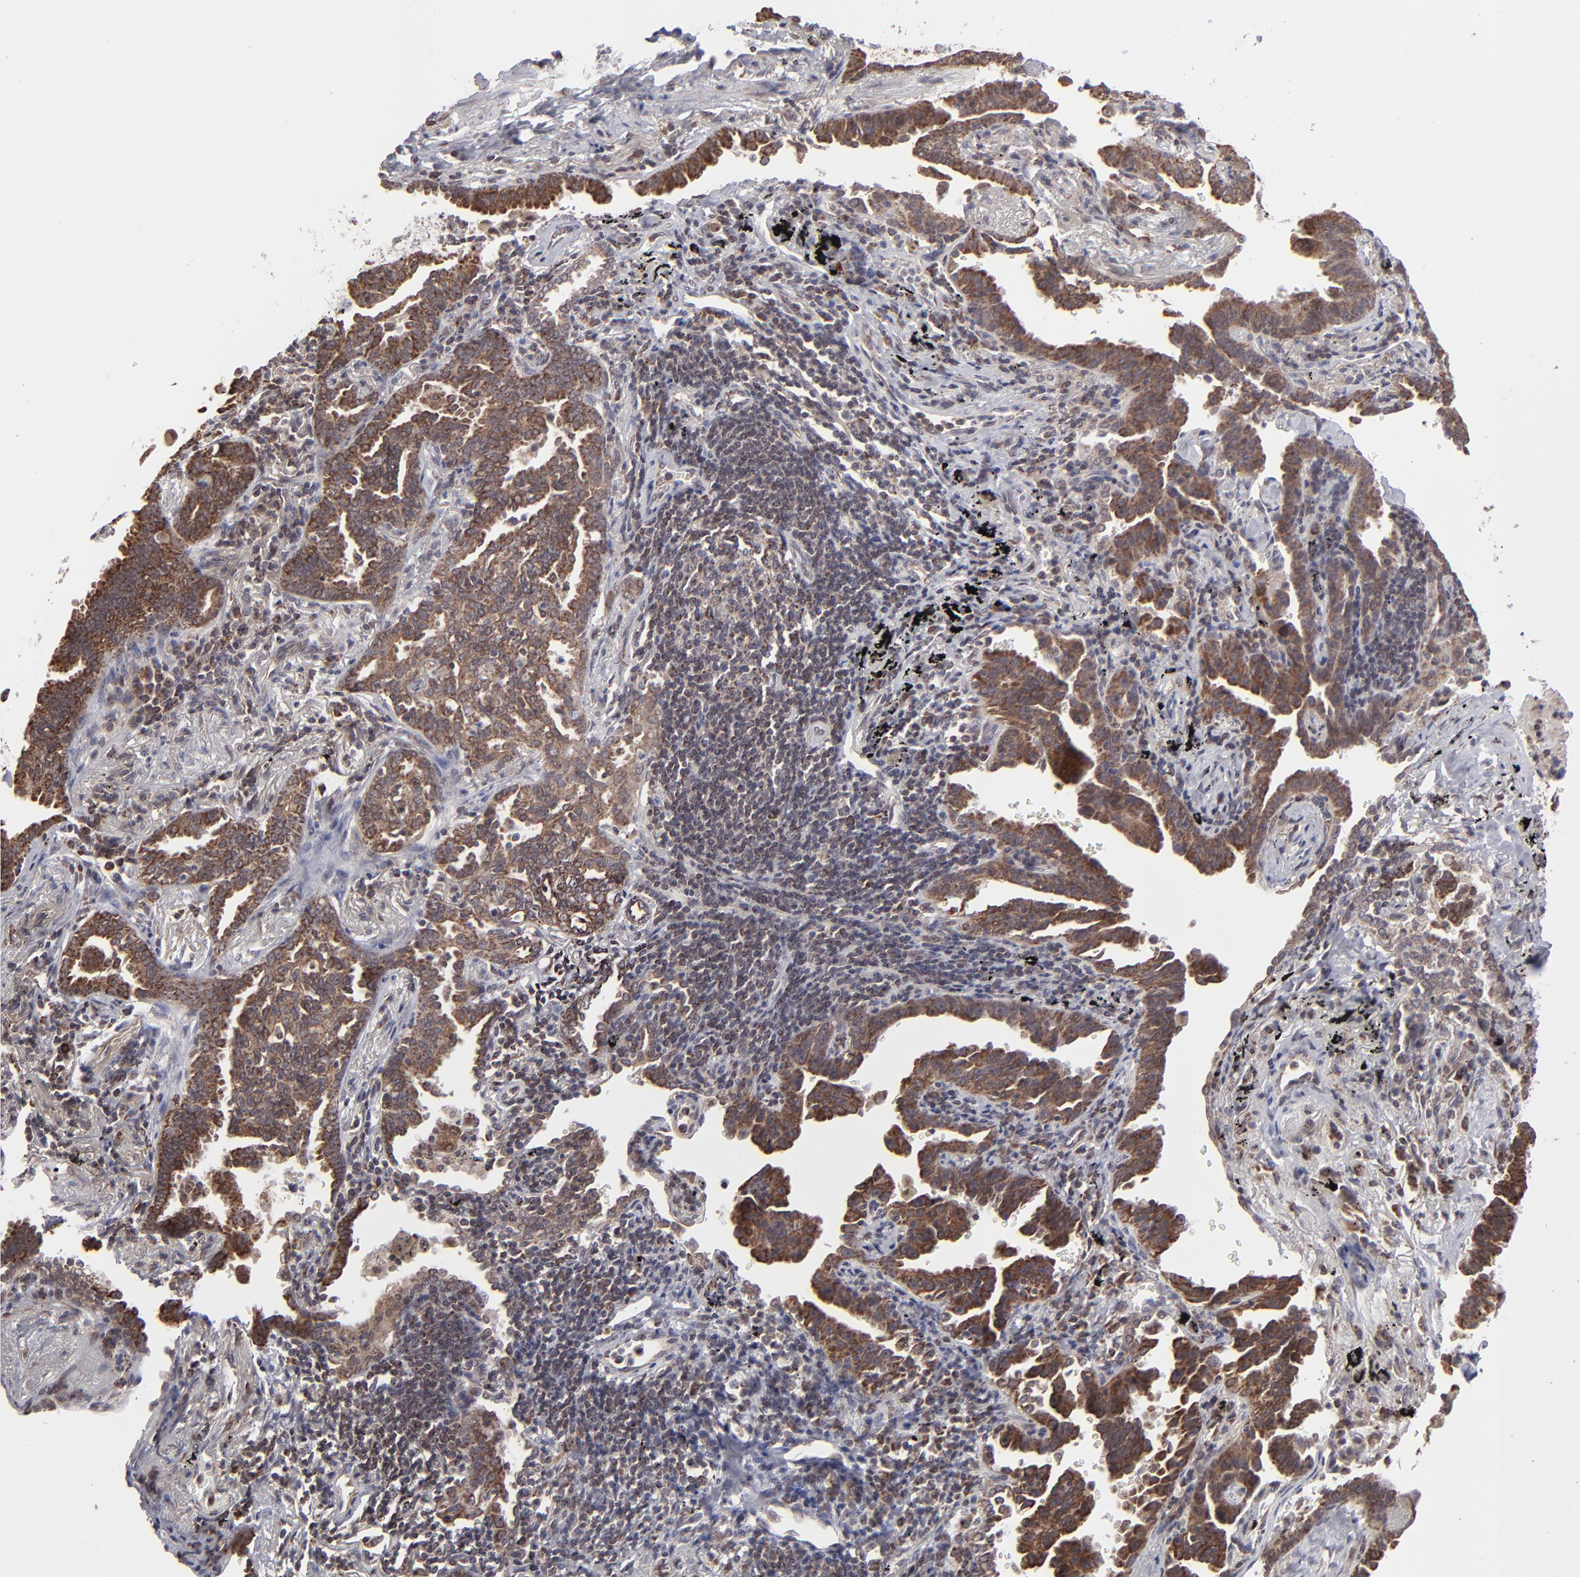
{"staining": {"intensity": "moderate", "quantity": ">75%", "location": "cytoplasmic/membranous"}, "tissue": "lung cancer", "cell_type": "Tumor cells", "image_type": "cancer", "snomed": [{"axis": "morphology", "description": "Adenocarcinoma, NOS"}, {"axis": "topography", "description": "Lung"}], "caption": "This is a photomicrograph of immunohistochemistry (IHC) staining of lung adenocarcinoma, which shows moderate expression in the cytoplasmic/membranous of tumor cells.", "gene": "SLC15A1", "patient": {"sex": "female", "age": 64}}